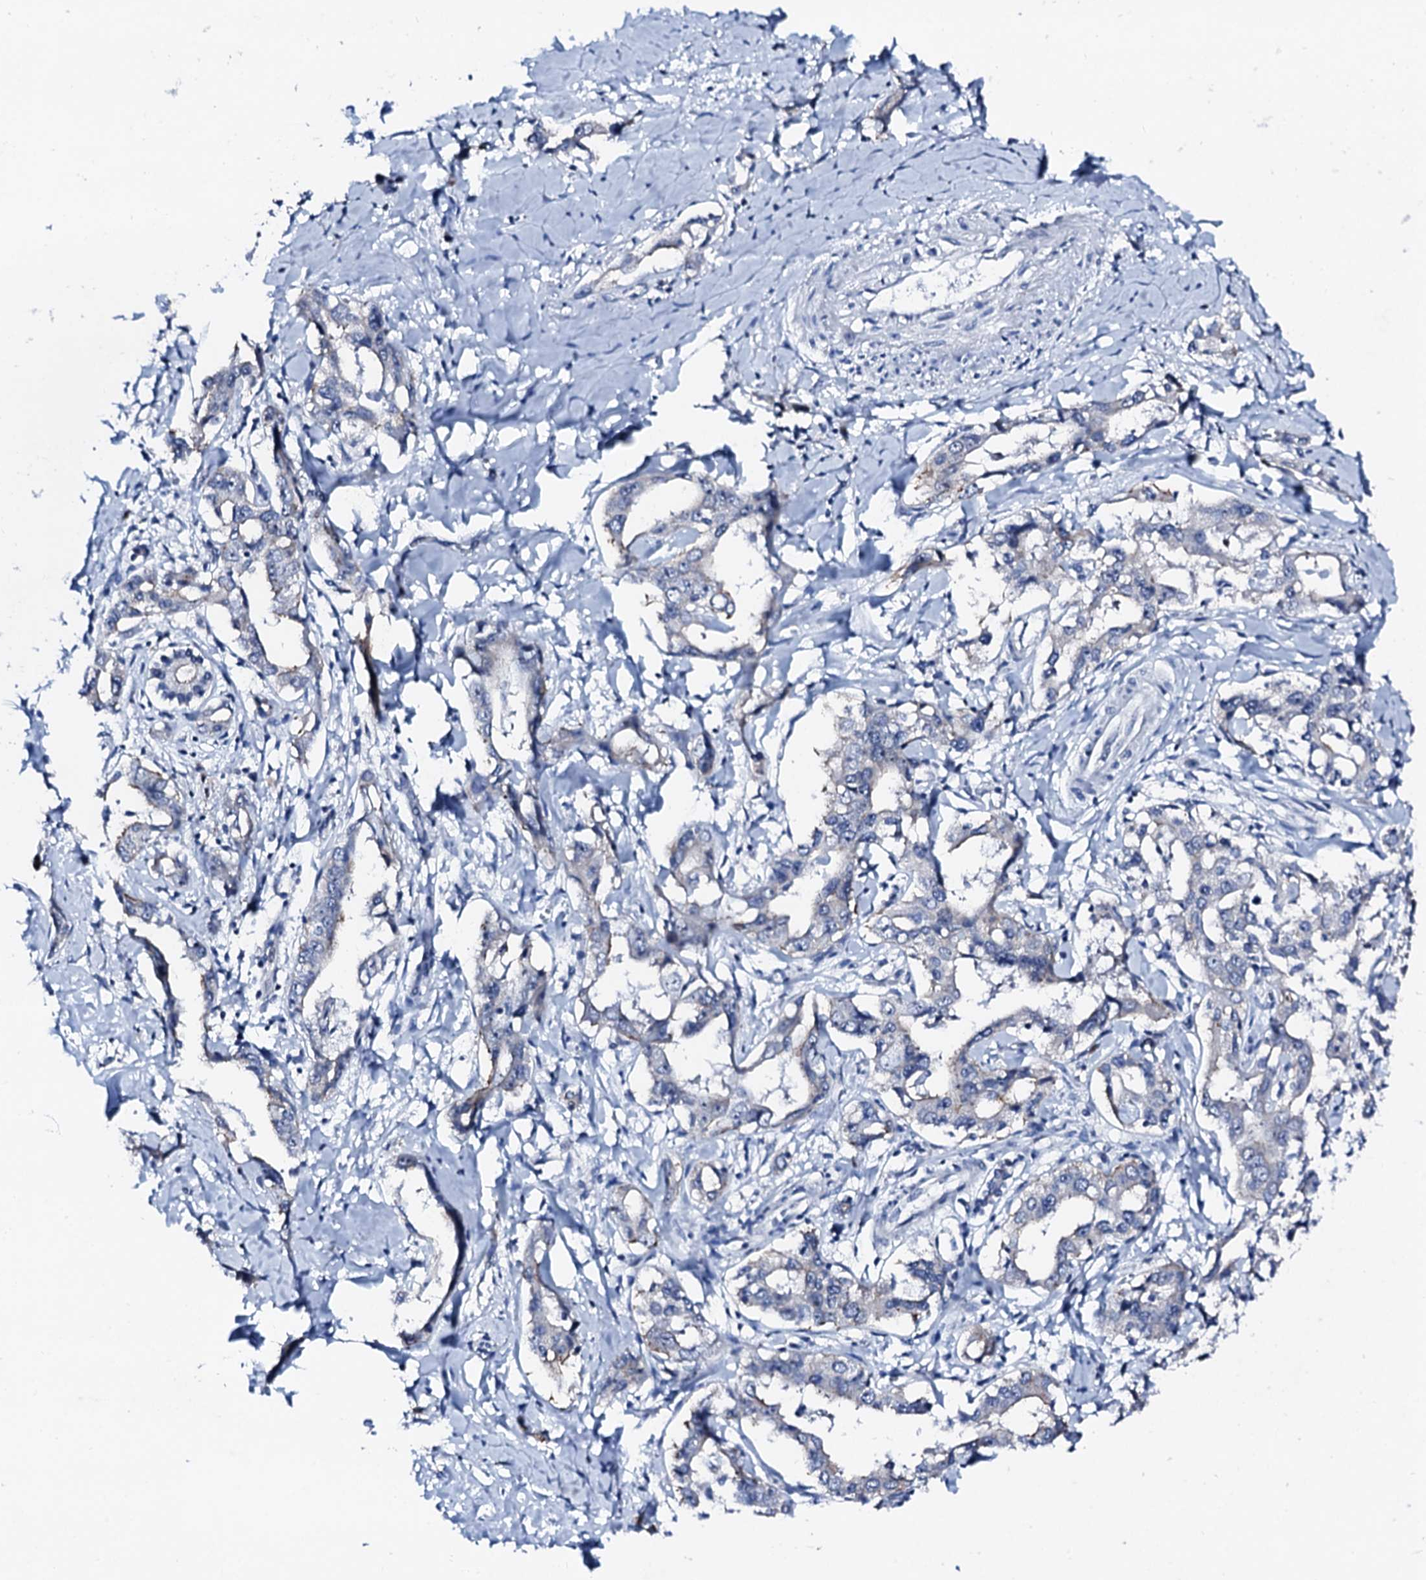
{"staining": {"intensity": "negative", "quantity": "none", "location": "none"}, "tissue": "liver cancer", "cell_type": "Tumor cells", "image_type": "cancer", "snomed": [{"axis": "morphology", "description": "Cholangiocarcinoma"}, {"axis": "topography", "description": "Liver"}], "caption": "Immunohistochemical staining of human liver cancer displays no significant expression in tumor cells.", "gene": "TRAFD1", "patient": {"sex": "male", "age": 59}}